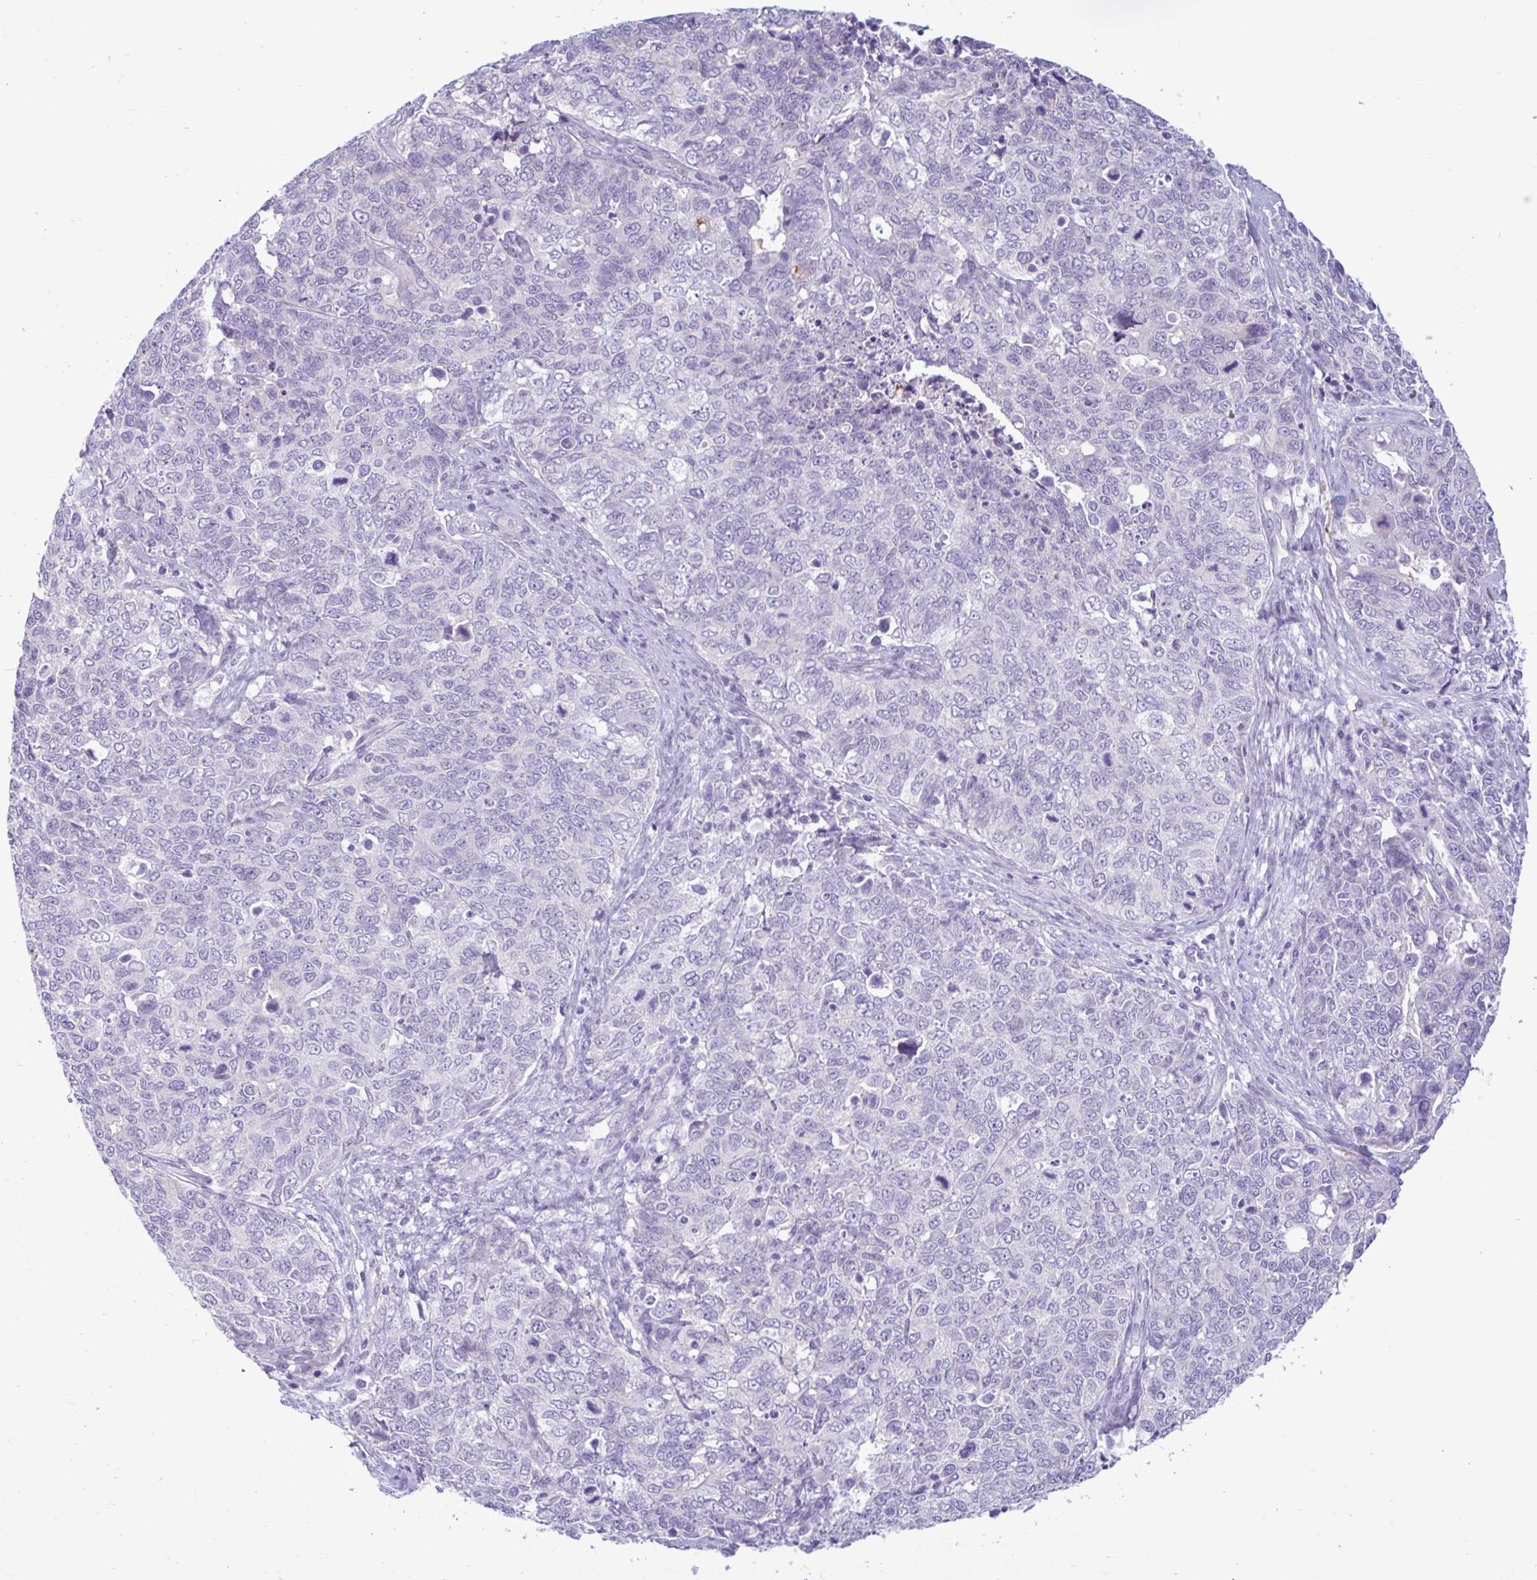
{"staining": {"intensity": "negative", "quantity": "none", "location": "none"}, "tissue": "cervical cancer", "cell_type": "Tumor cells", "image_type": "cancer", "snomed": [{"axis": "morphology", "description": "Adenocarcinoma, NOS"}, {"axis": "topography", "description": "Cervix"}], "caption": "An immunohistochemistry micrograph of adenocarcinoma (cervical) is shown. There is no staining in tumor cells of adenocarcinoma (cervical). (DAB (3,3'-diaminobenzidine) immunohistochemistry with hematoxylin counter stain).", "gene": "CEP120", "patient": {"sex": "female", "age": 63}}